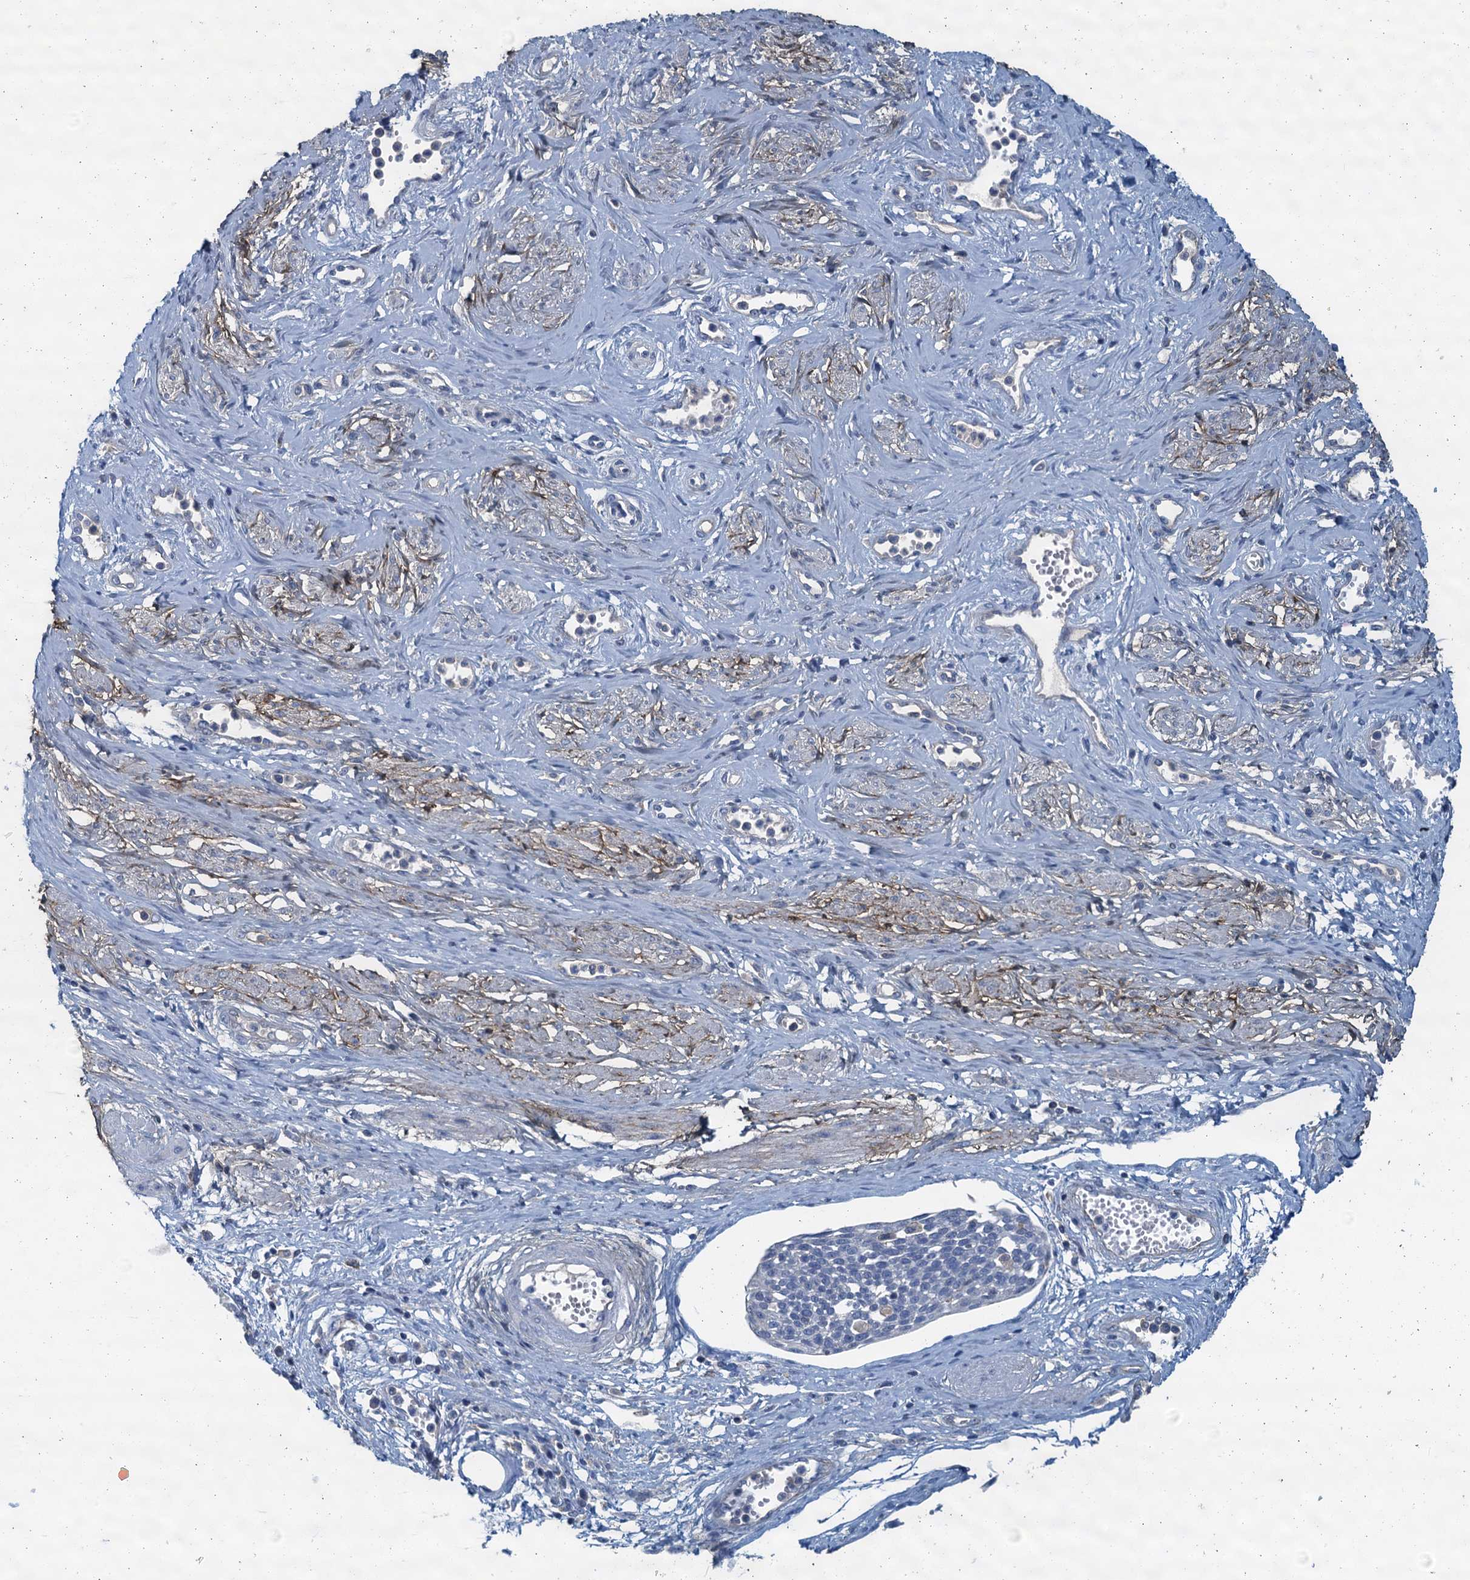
{"staining": {"intensity": "negative", "quantity": "none", "location": "none"}, "tissue": "cervical cancer", "cell_type": "Tumor cells", "image_type": "cancer", "snomed": [{"axis": "morphology", "description": "Squamous cell carcinoma, NOS"}, {"axis": "topography", "description": "Cervix"}], "caption": "The IHC histopathology image has no significant positivity in tumor cells of cervical cancer tissue.", "gene": "THAP10", "patient": {"sex": "female", "age": 34}}